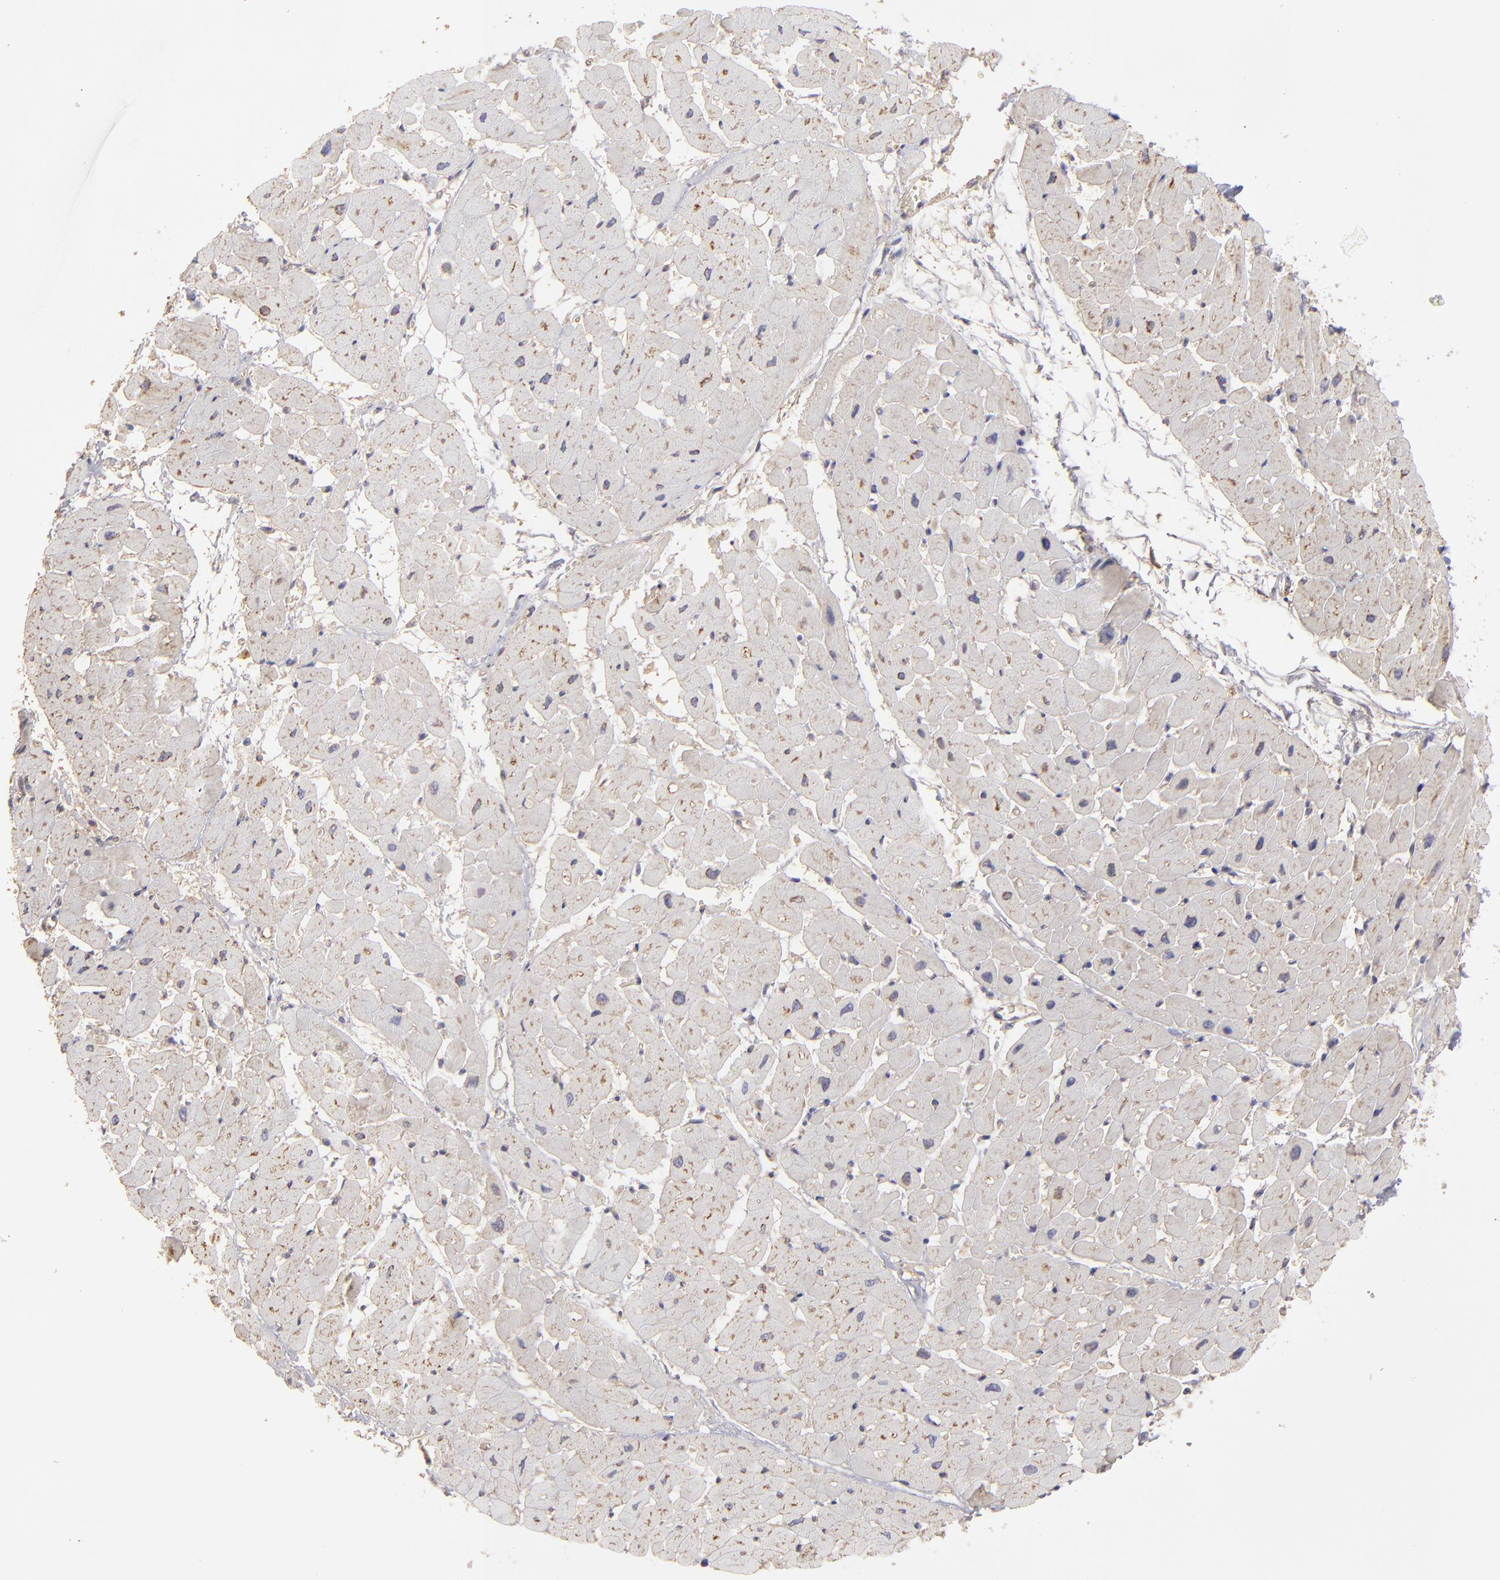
{"staining": {"intensity": "negative", "quantity": "none", "location": "none"}, "tissue": "heart muscle", "cell_type": "Cardiomyocytes", "image_type": "normal", "snomed": [{"axis": "morphology", "description": "Normal tissue, NOS"}, {"axis": "topography", "description": "Heart"}], "caption": "Human heart muscle stained for a protein using immunohistochemistry demonstrates no staining in cardiomyocytes.", "gene": "ABCC4", "patient": {"sex": "male", "age": 45}}